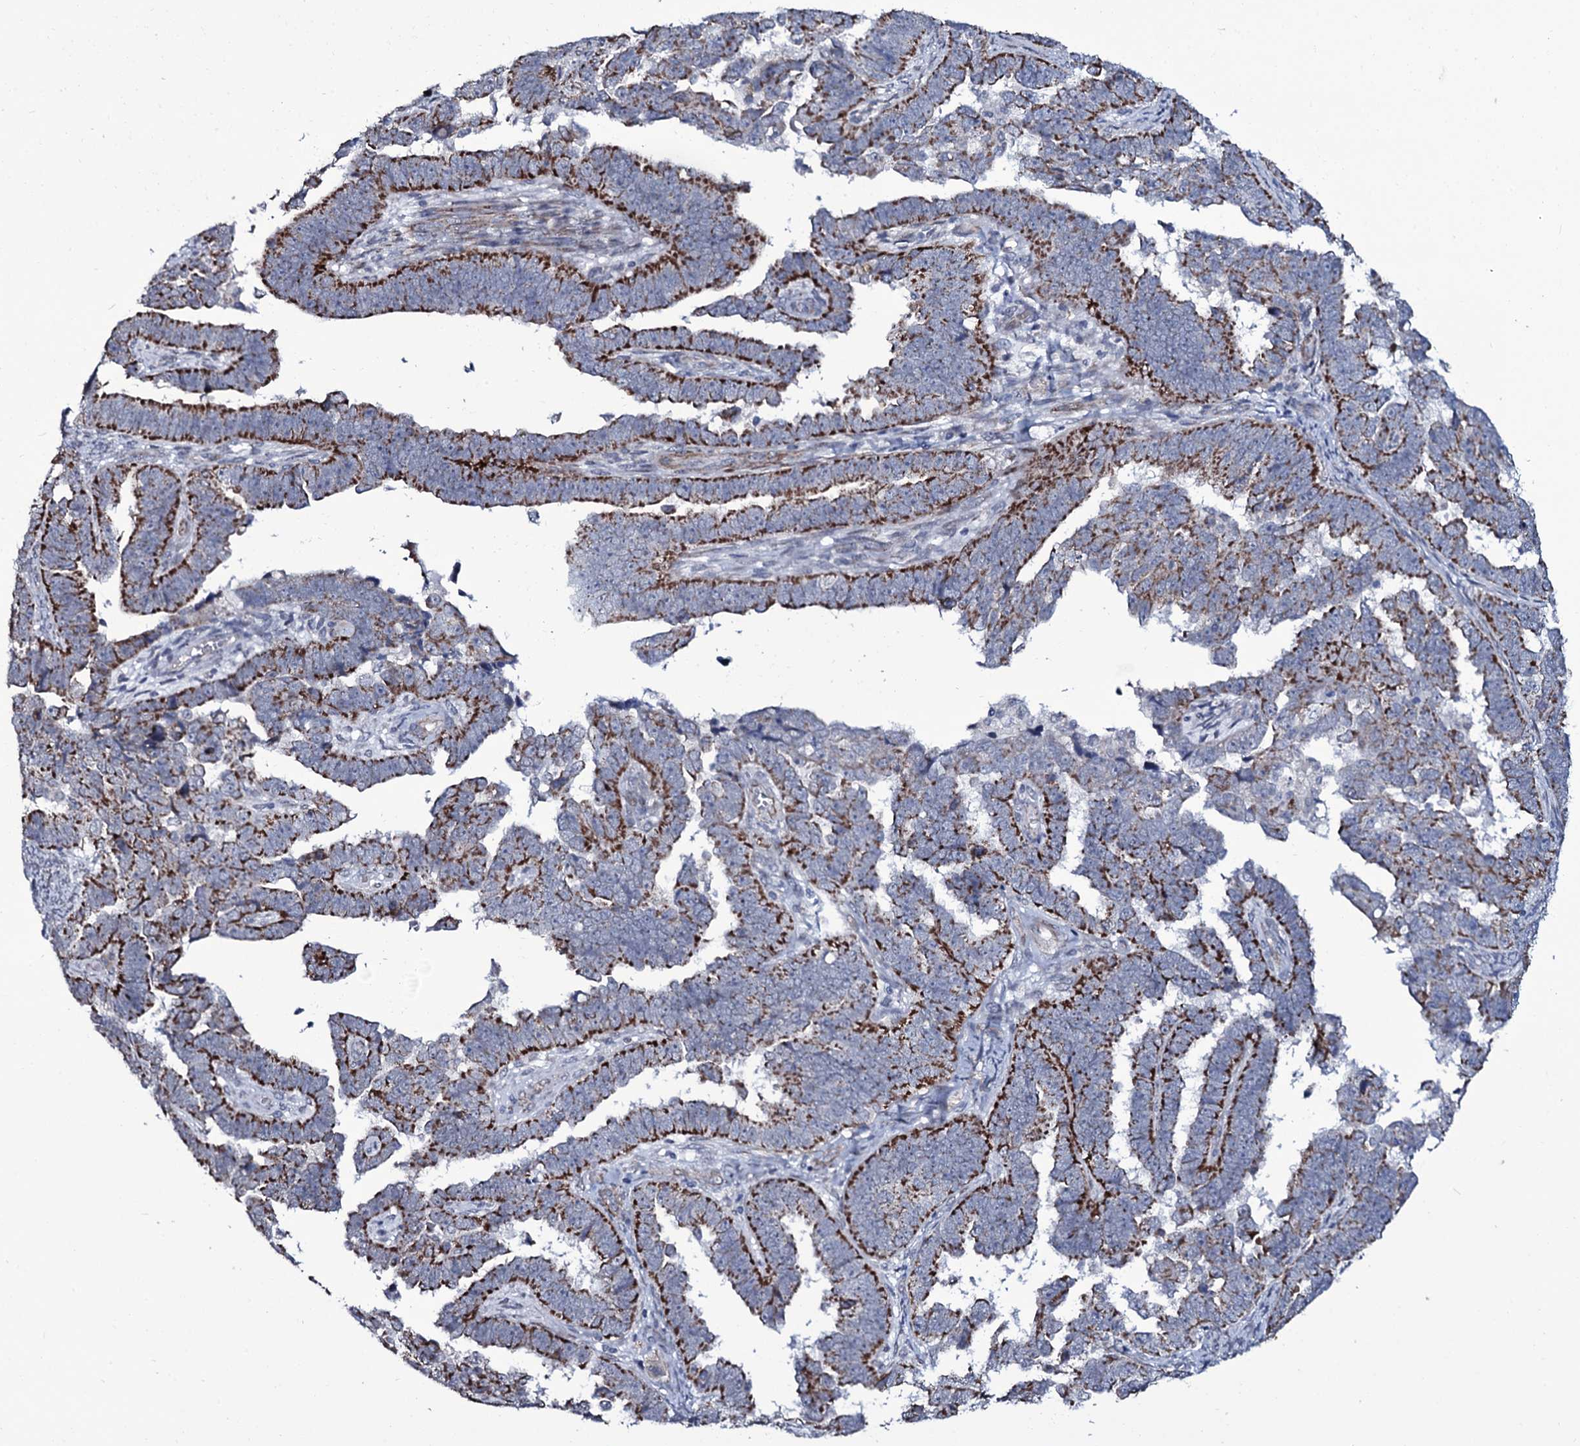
{"staining": {"intensity": "strong", "quantity": ">75%", "location": "cytoplasmic/membranous"}, "tissue": "endometrial cancer", "cell_type": "Tumor cells", "image_type": "cancer", "snomed": [{"axis": "morphology", "description": "Adenocarcinoma, NOS"}, {"axis": "topography", "description": "Endometrium"}], "caption": "Immunohistochemistry (IHC) (DAB) staining of human adenocarcinoma (endometrial) exhibits strong cytoplasmic/membranous protein expression in approximately >75% of tumor cells.", "gene": "WIPF3", "patient": {"sex": "female", "age": 75}}